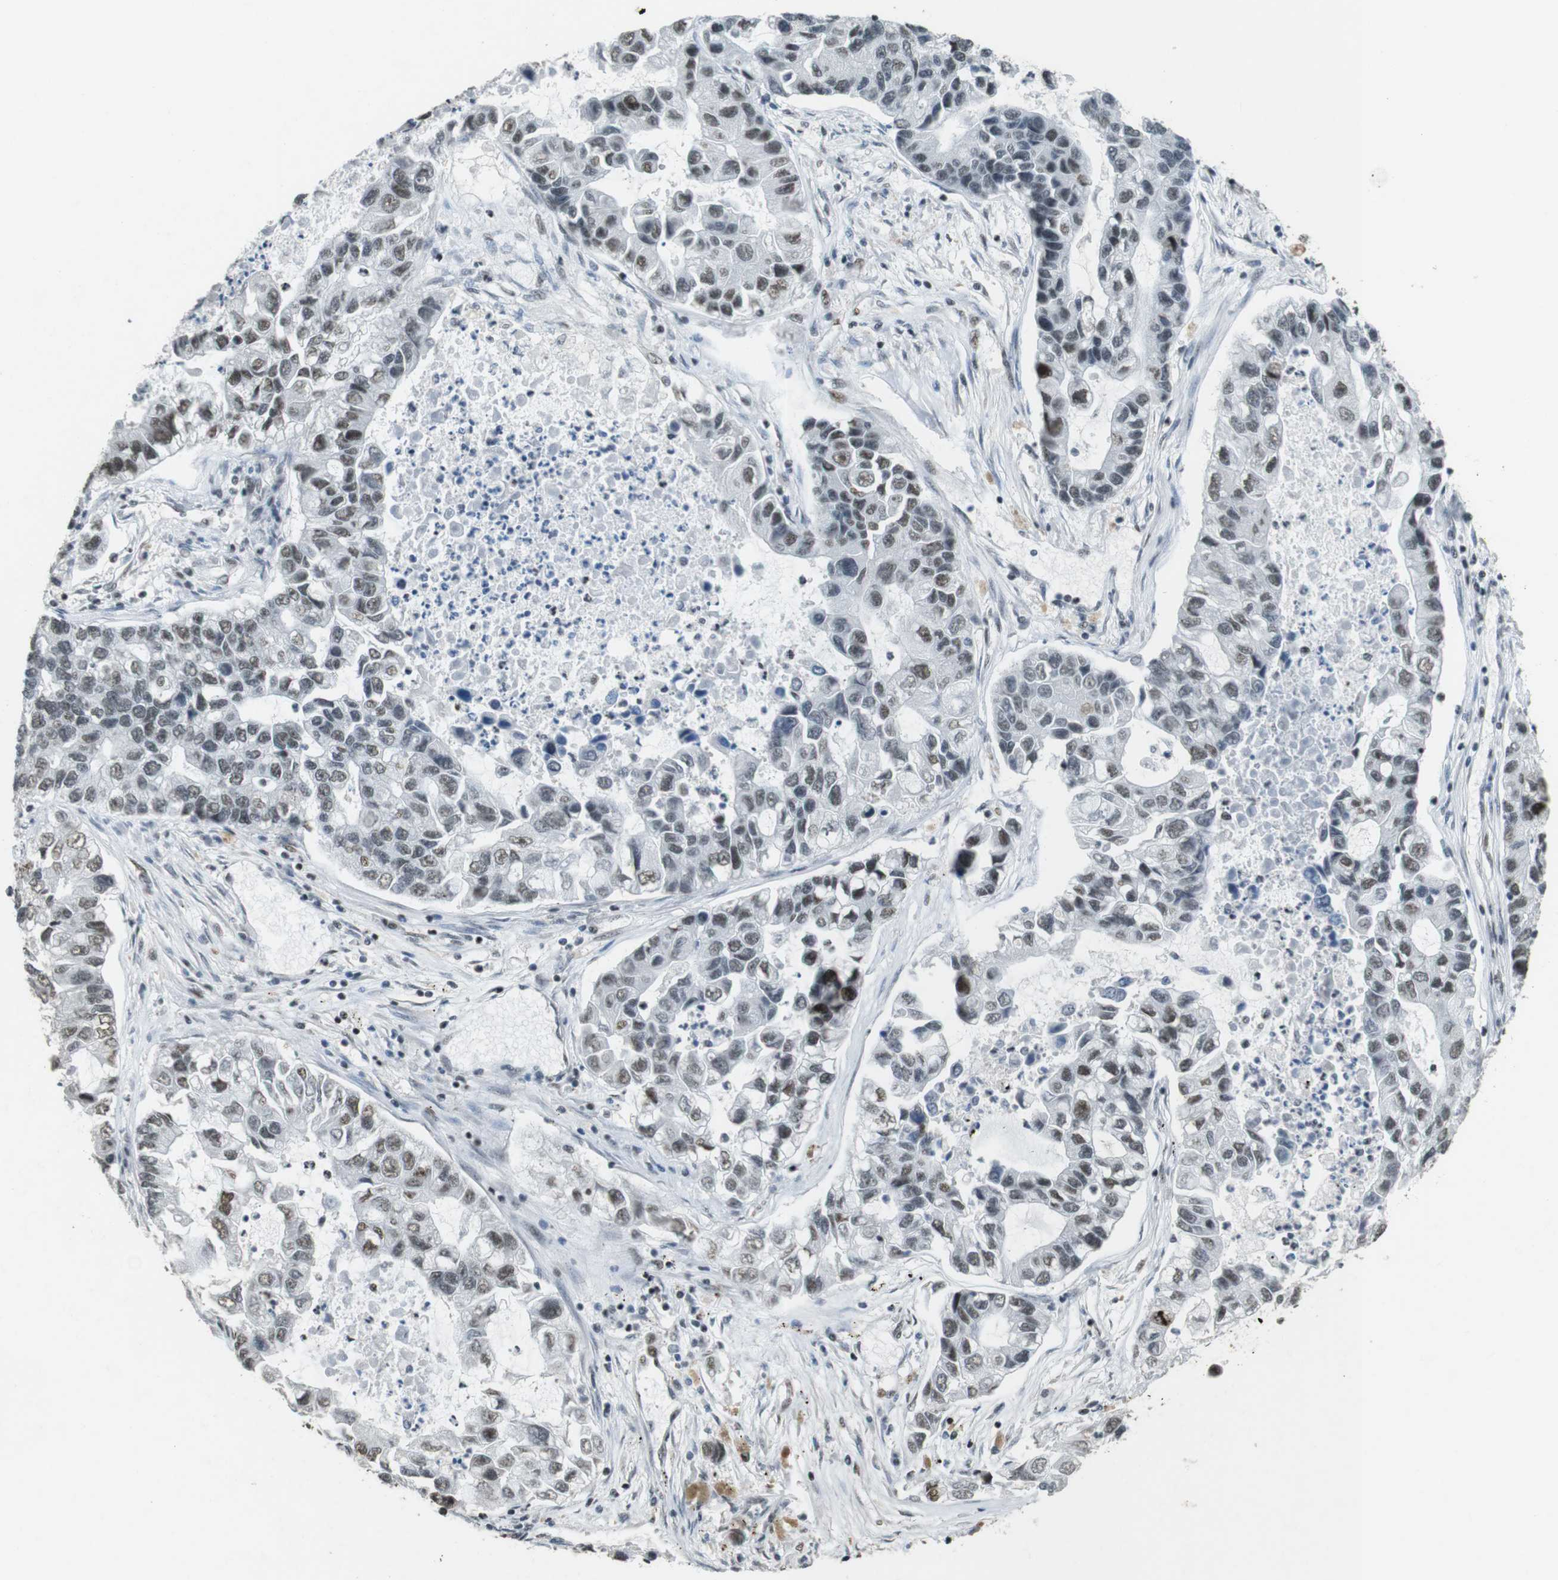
{"staining": {"intensity": "weak", "quantity": "25%-75%", "location": "nuclear"}, "tissue": "lung cancer", "cell_type": "Tumor cells", "image_type": "cancer", "snomed": [{"axis": "morphology", "description": "Adenocarcinoma, NOS"}, {"axis": "topography", "description": "Lung"}], "caption": "IHC staining of lung cancer (adenocarcinoma), which shows low levels of weak nuclear positivity in about 25%-75% of tumor cells indicating weak nuclear protein positivity. The staining was performed using DAB (3,3'-diaminobenzidine) (brown) for protein detection and nuclei were counterstained in hematoxylin (blue).", "gene": "CSNK2B", "patient": {"sex": "female", "age": 51}}